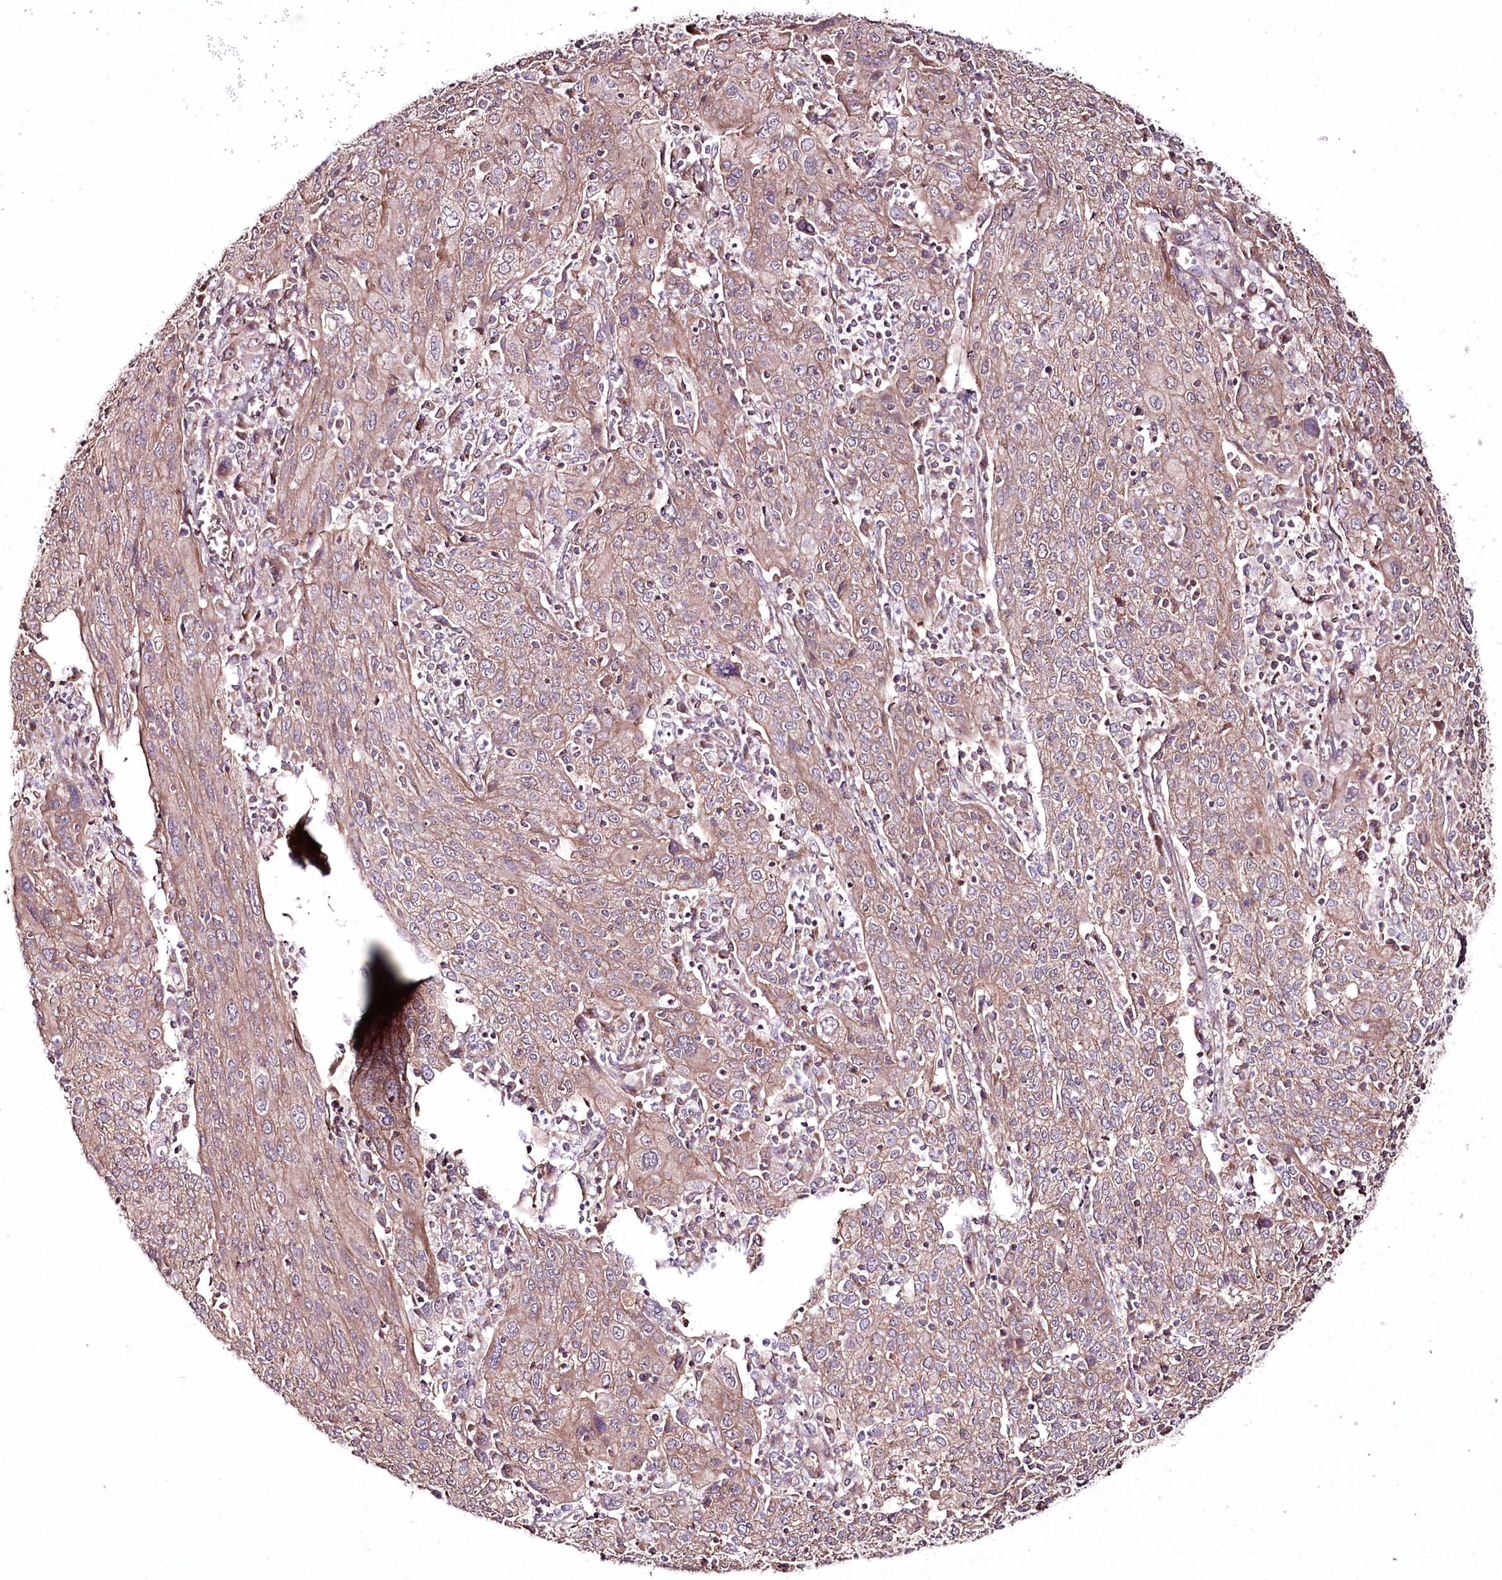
{"staining": {"intensity": "weak", "quantity": ">75%", "location": "cytoplasmic/membranous"}, "tissue": "cervical cancer", "cell_type": "Tumor cells", "image_type": "cancer", "snomed": [{"axis": "morphology", "description": "Squamous cell carcinoma, NOS"}, {"axis": "topography", "description": "Cervix"}], "caption": "A histopathology image of human cervical cancer stained for a protein demonstrates weak cytoplasmic/membranous brown staining in tumor cells.", "gene": "REXO2", "patient": {"sex": "female", "age": 67}}